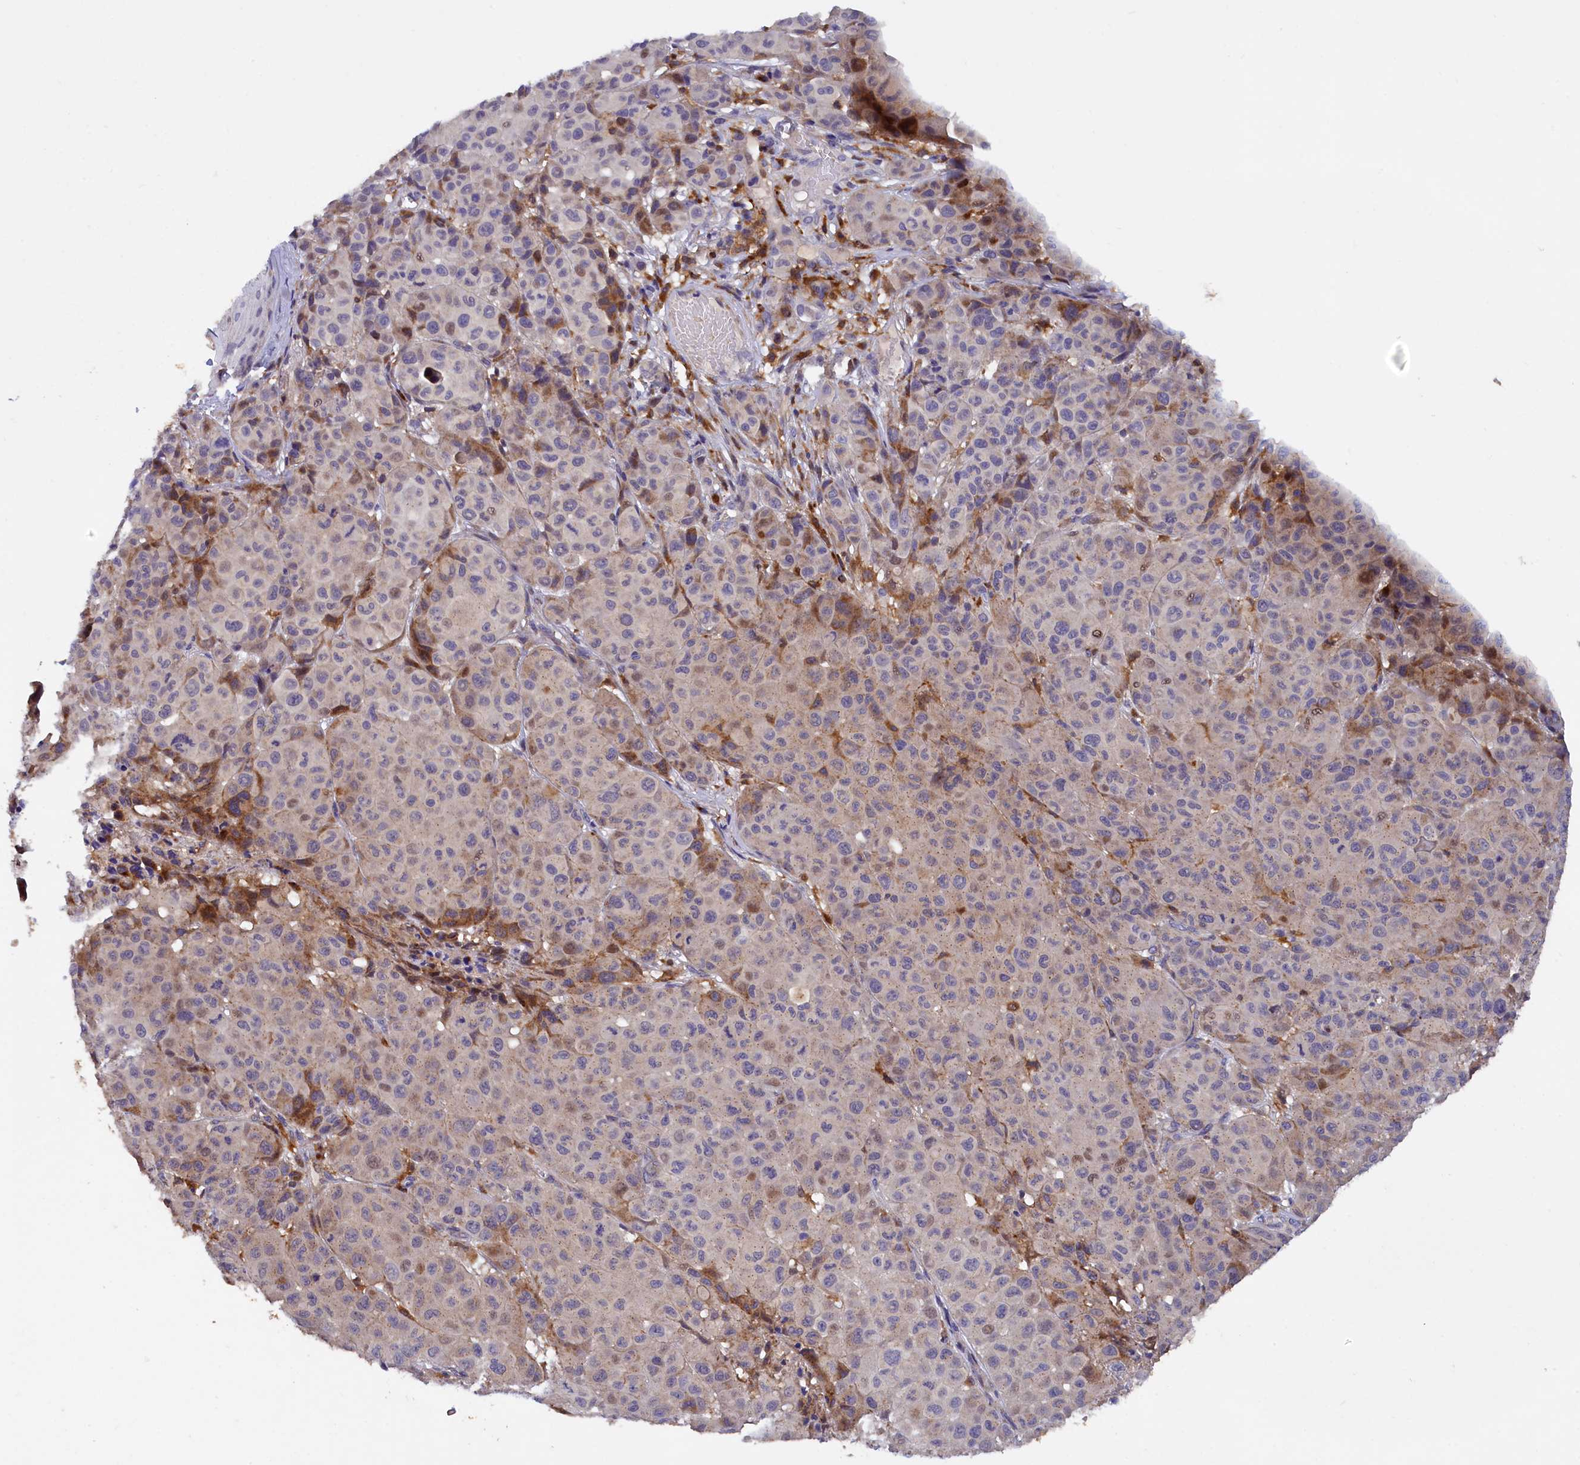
{"staining": {"intensity": "moderate", "quantity": "<25%", "location": "cytoplasmic/membranous"}, "tissue": "melanoma", "cell_type": "Tumor cells", "image_type": "cancer", "snomed": [{"axis": "morphology", "description": "Malignant melanoma, NOS"}, {"axis": "topography", "description": "Skin"}], "caption": "Moderate cytoplasmic/membranous protein staining is appreciated in about <25% of tumor cells in melanoma.", "gene": "NAIP", "patient": {"sex": "male", "age": 73}}